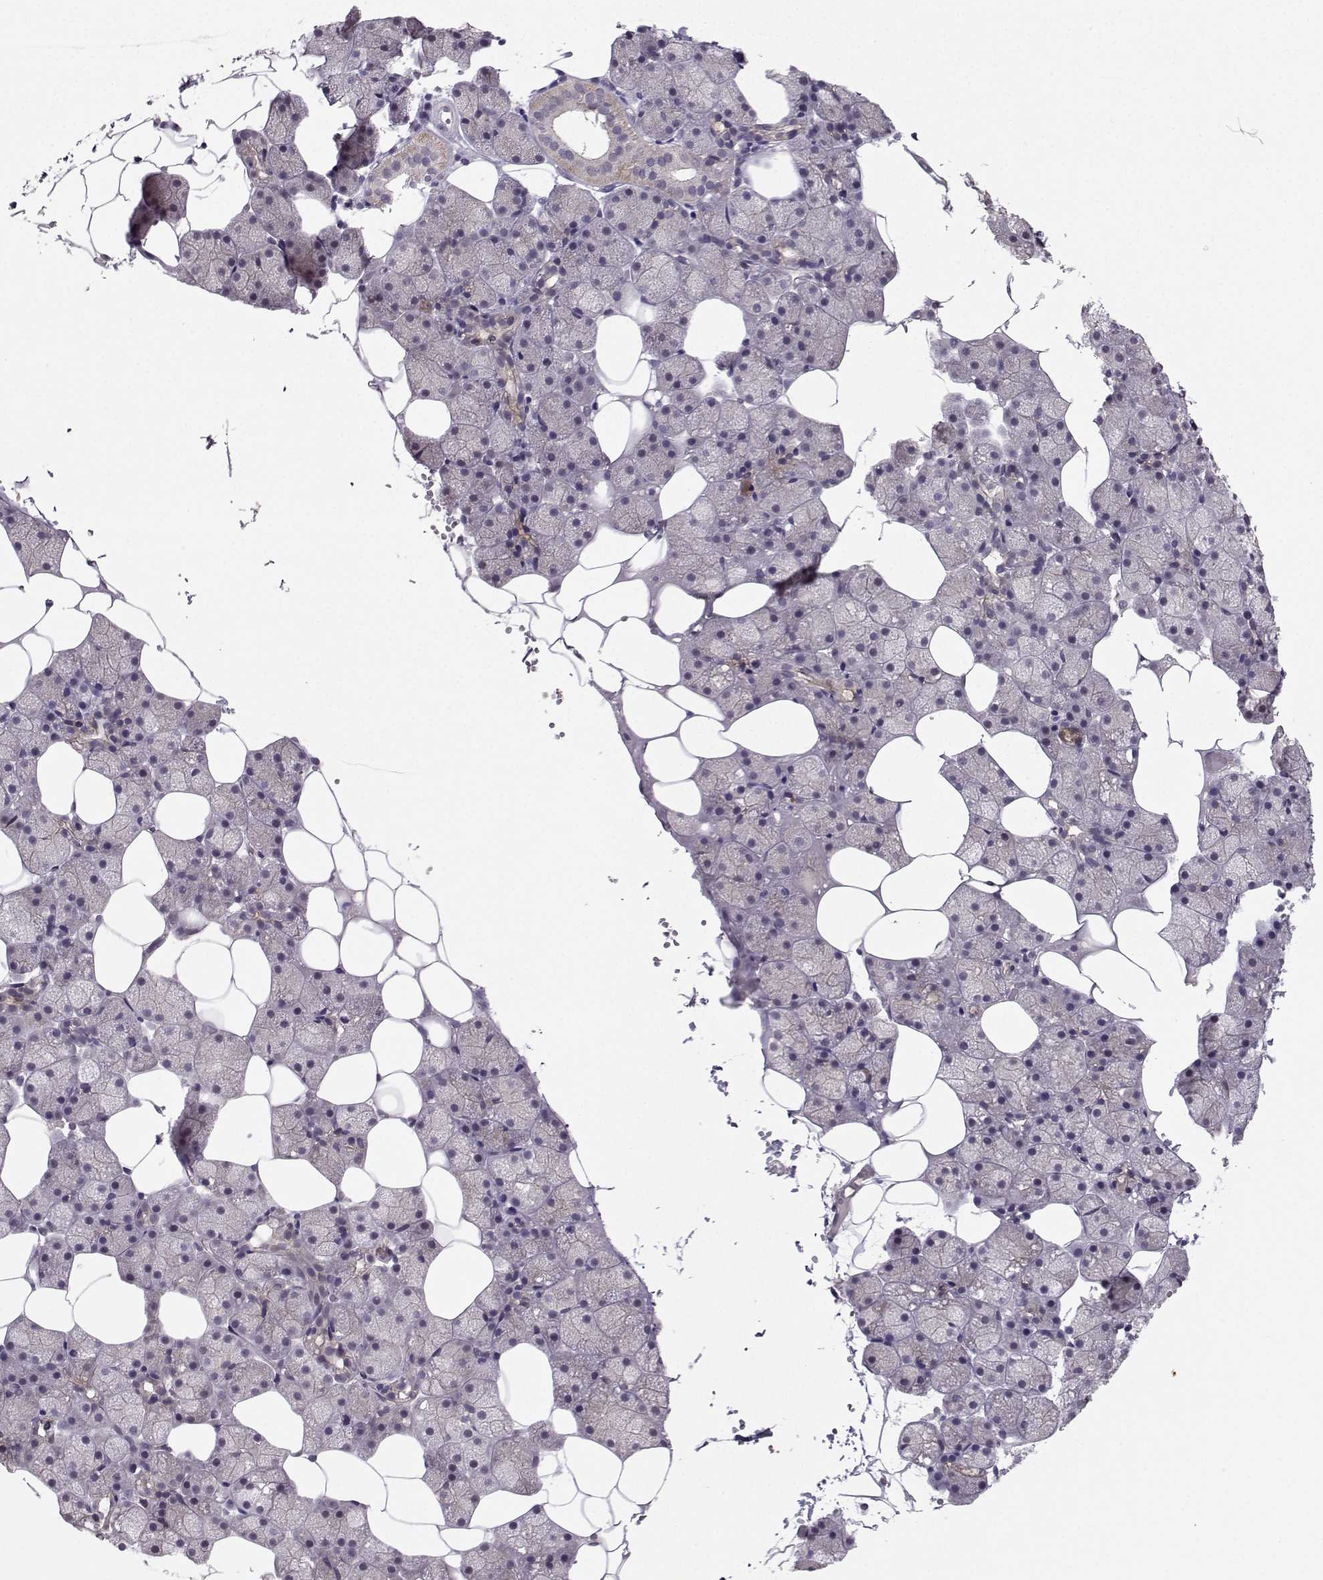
{"staining": {"intensity": "negative", "quantity": "none", "location": "none"}, "tissue": "salivary gland", "cell_type": "Glandular cells", "image_type": "normal", "snomed": [{"axis": "morphology", "description": "Normal tissue, NOS"}, {"axis": "topography", "description": "Salivary gland"}], "caption": "High magnification brightfield microscopy of normal salivary gland stained with DAB (3,3'-diaminobenzidine) (brown) and counterstained with hematoxylin (blue): glandular cells show no significant staining.", "gene": "PKP2", "patient": {"sex": "male", "age": 38}}